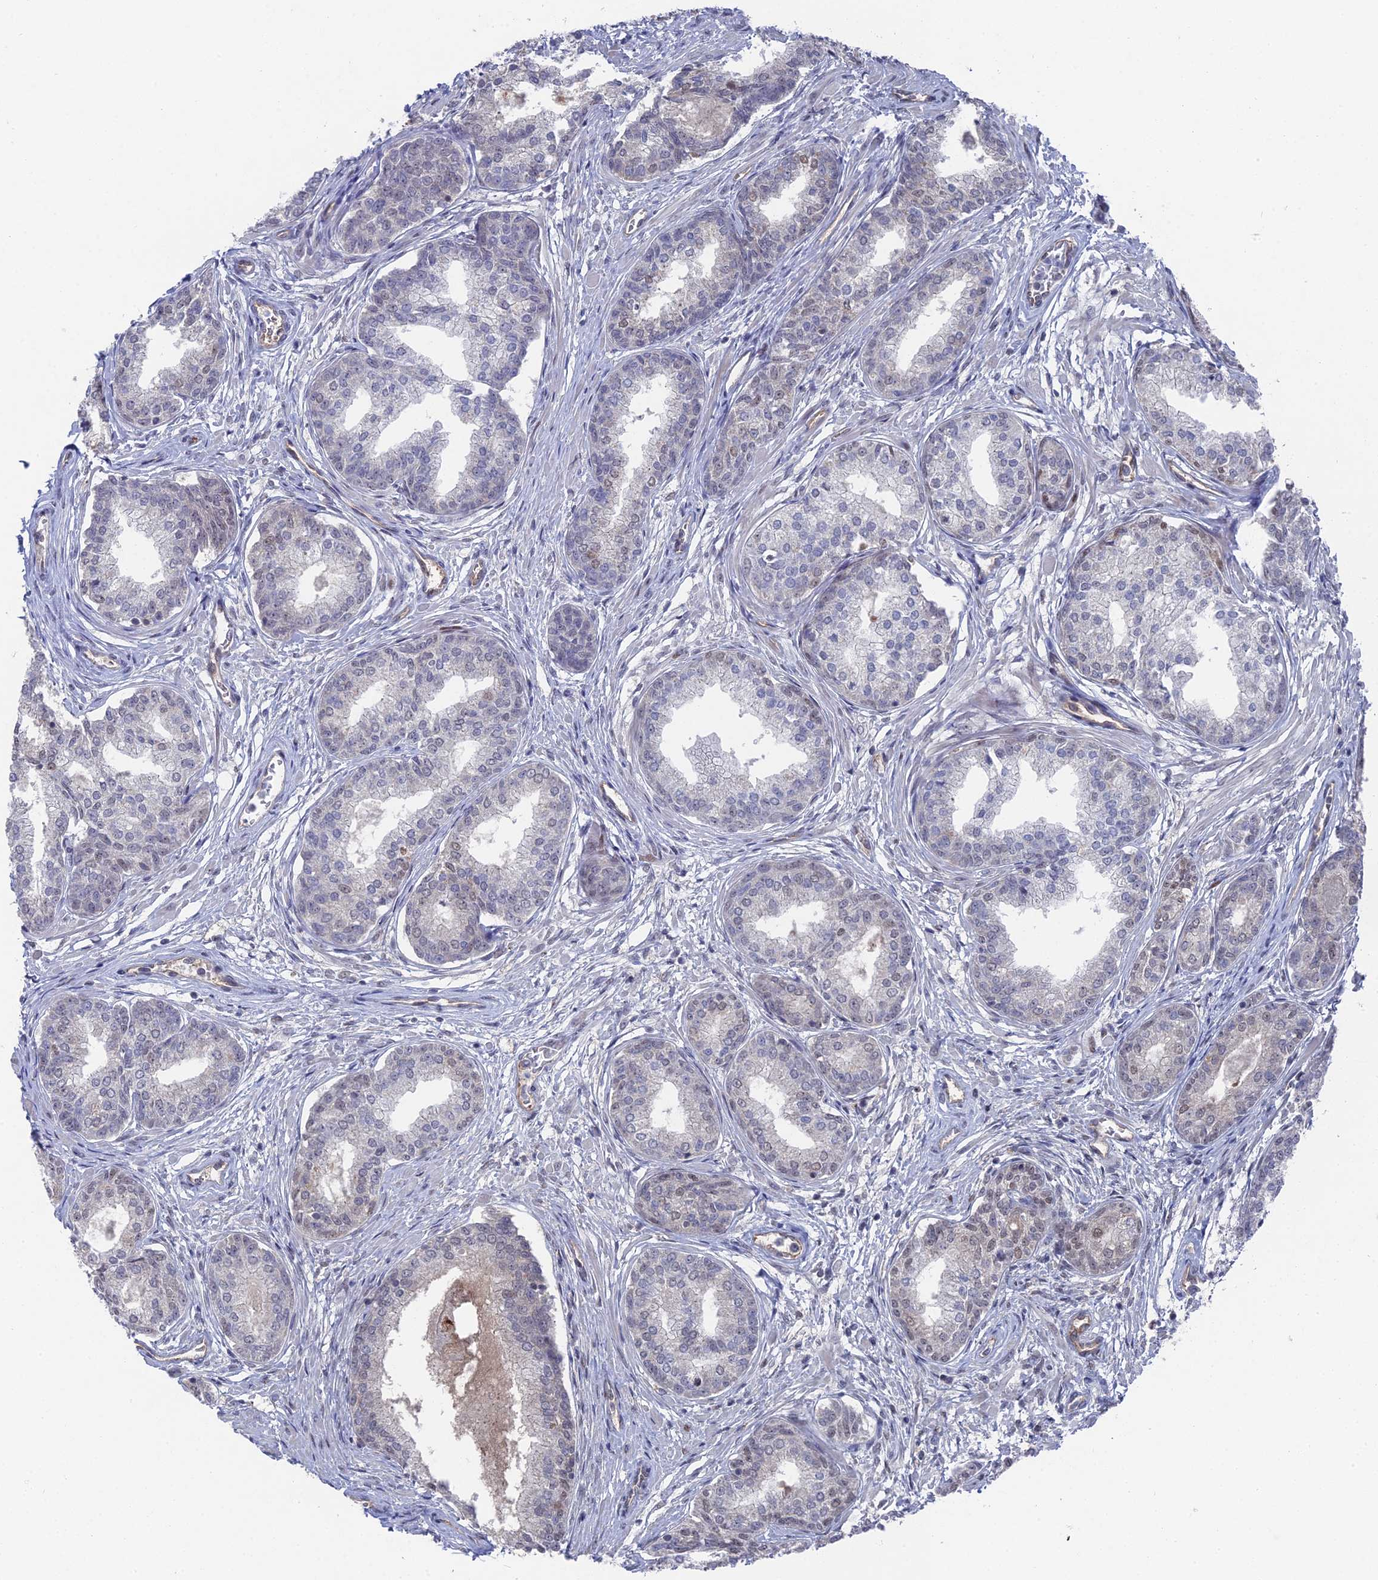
{"staining": {"intensity": "moderate", "quantity": "<25%", "location": "cytoplasmic/membranous,nuclear"}, "tissue": "prostate cancer", "cell_type": "Tumor cells", "image_type": "cancer", "snomed": [{"axis": "morphology", "description": "Adenocarcinoma, High grade"}, {"axis": "topography", "description": "Prostate"}], "caption": "Protein staining of prostate high-grade adenocarcinoma tissue exhibits moderate cytoplasmic/membranous and nuclear positivity in about <25% of tumor cells. The protein is stained brown, and the nuclei are stained in blue (DAB (3,3'-diaminobenzidine) IHC with brightfield microscopy, high magnification).", "gene": "UNC5D", "patient": {"sex": "male", "age": 67}}